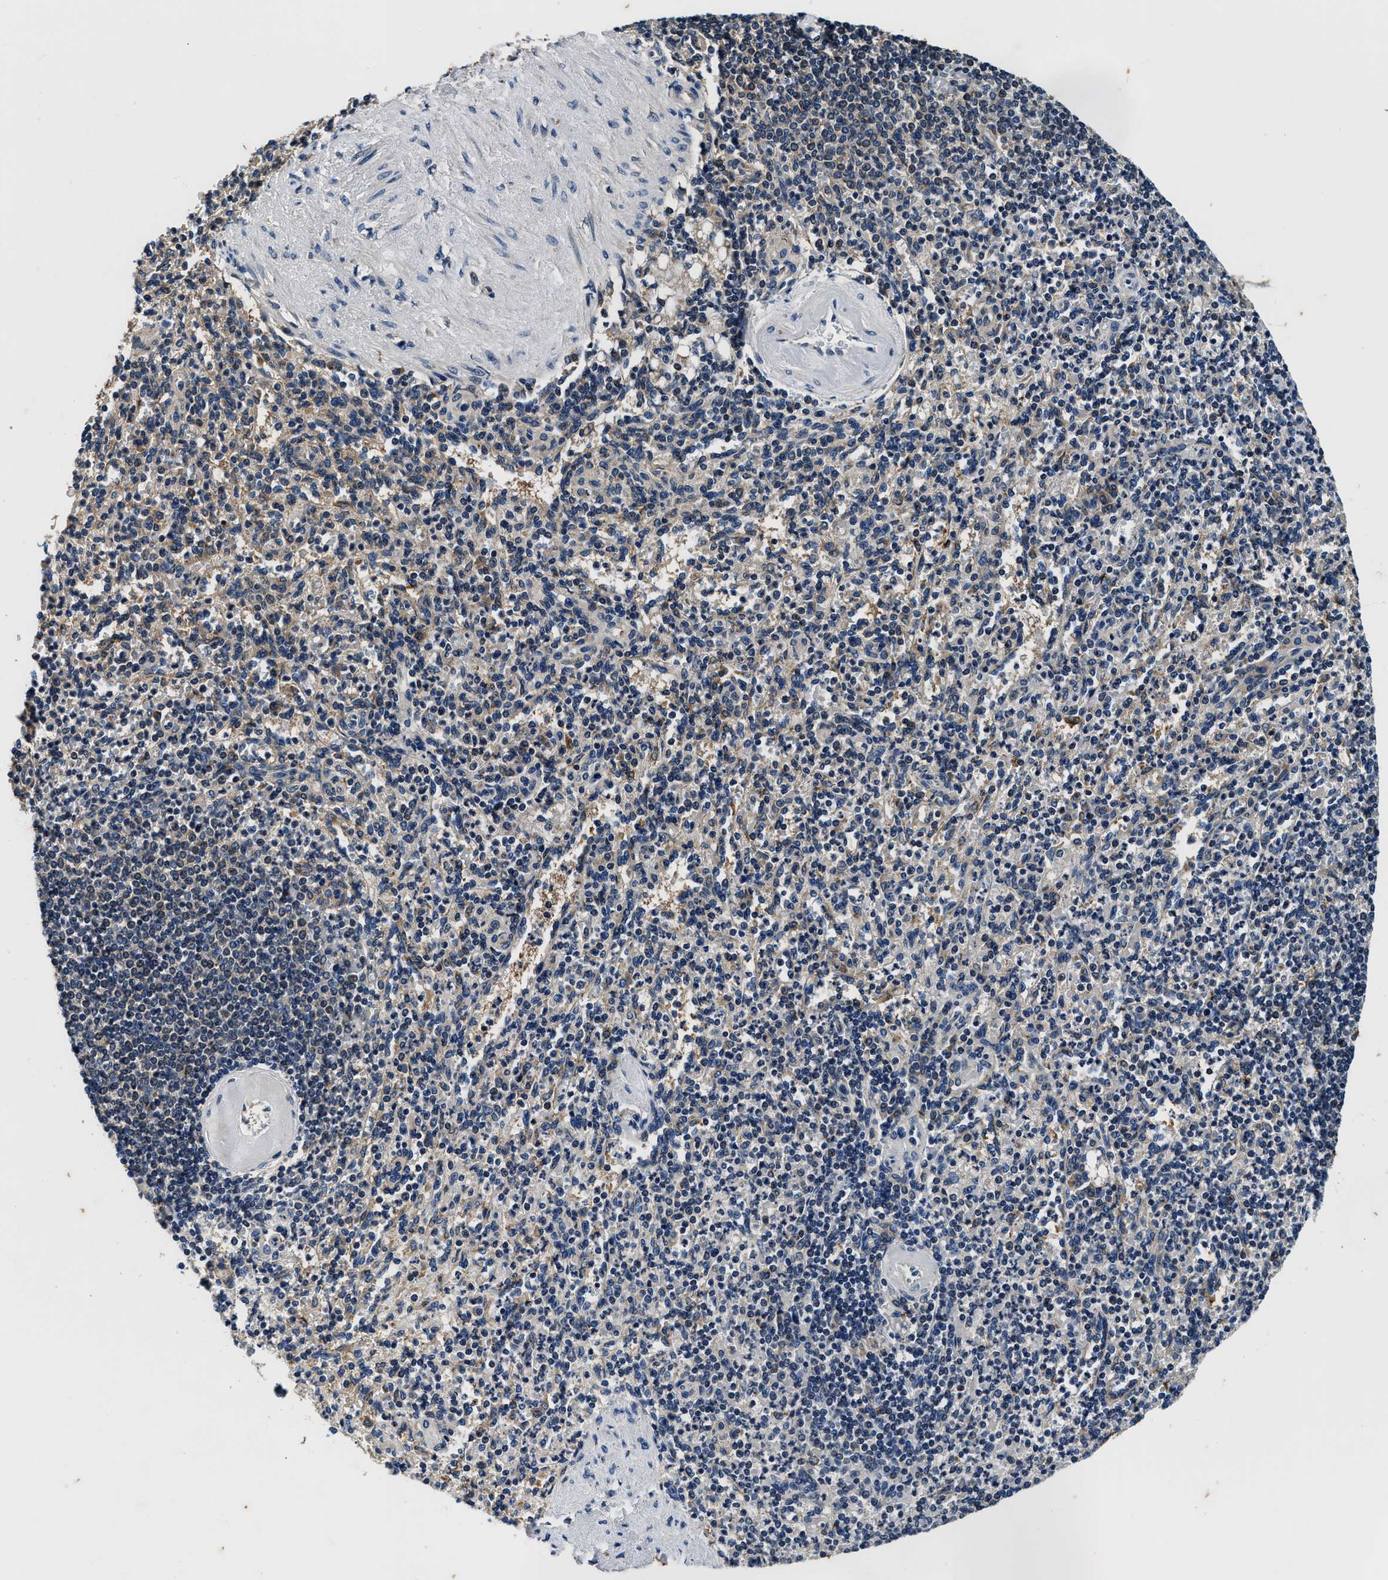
{"staining": {"intensity": "moderate", "quantity": "25%-75%", "location": "cytoplasmic/membranous"}, "tissue": "spleen", "cell_type": "Cells in red pulp", "image_type": "normal", "snomed": [{"axis": "morphology", "description": "Normal tissue, NOS"}, {"axis": "topography", "description": "Spleen"}], "caption": "Immunohistochemical staining of benign human spleen reveals moderate cytoplasmic/membranous protein expression in about 25%-75% of cells in red pulp. (Stains: DAB (3,3'-diaminobenzidine) in brown, nuclei in blue, Microscopy: brightfield microscopy at high magnification).", "gene": "PI4KB", "patient": {"sex": "female", "age": 74}}